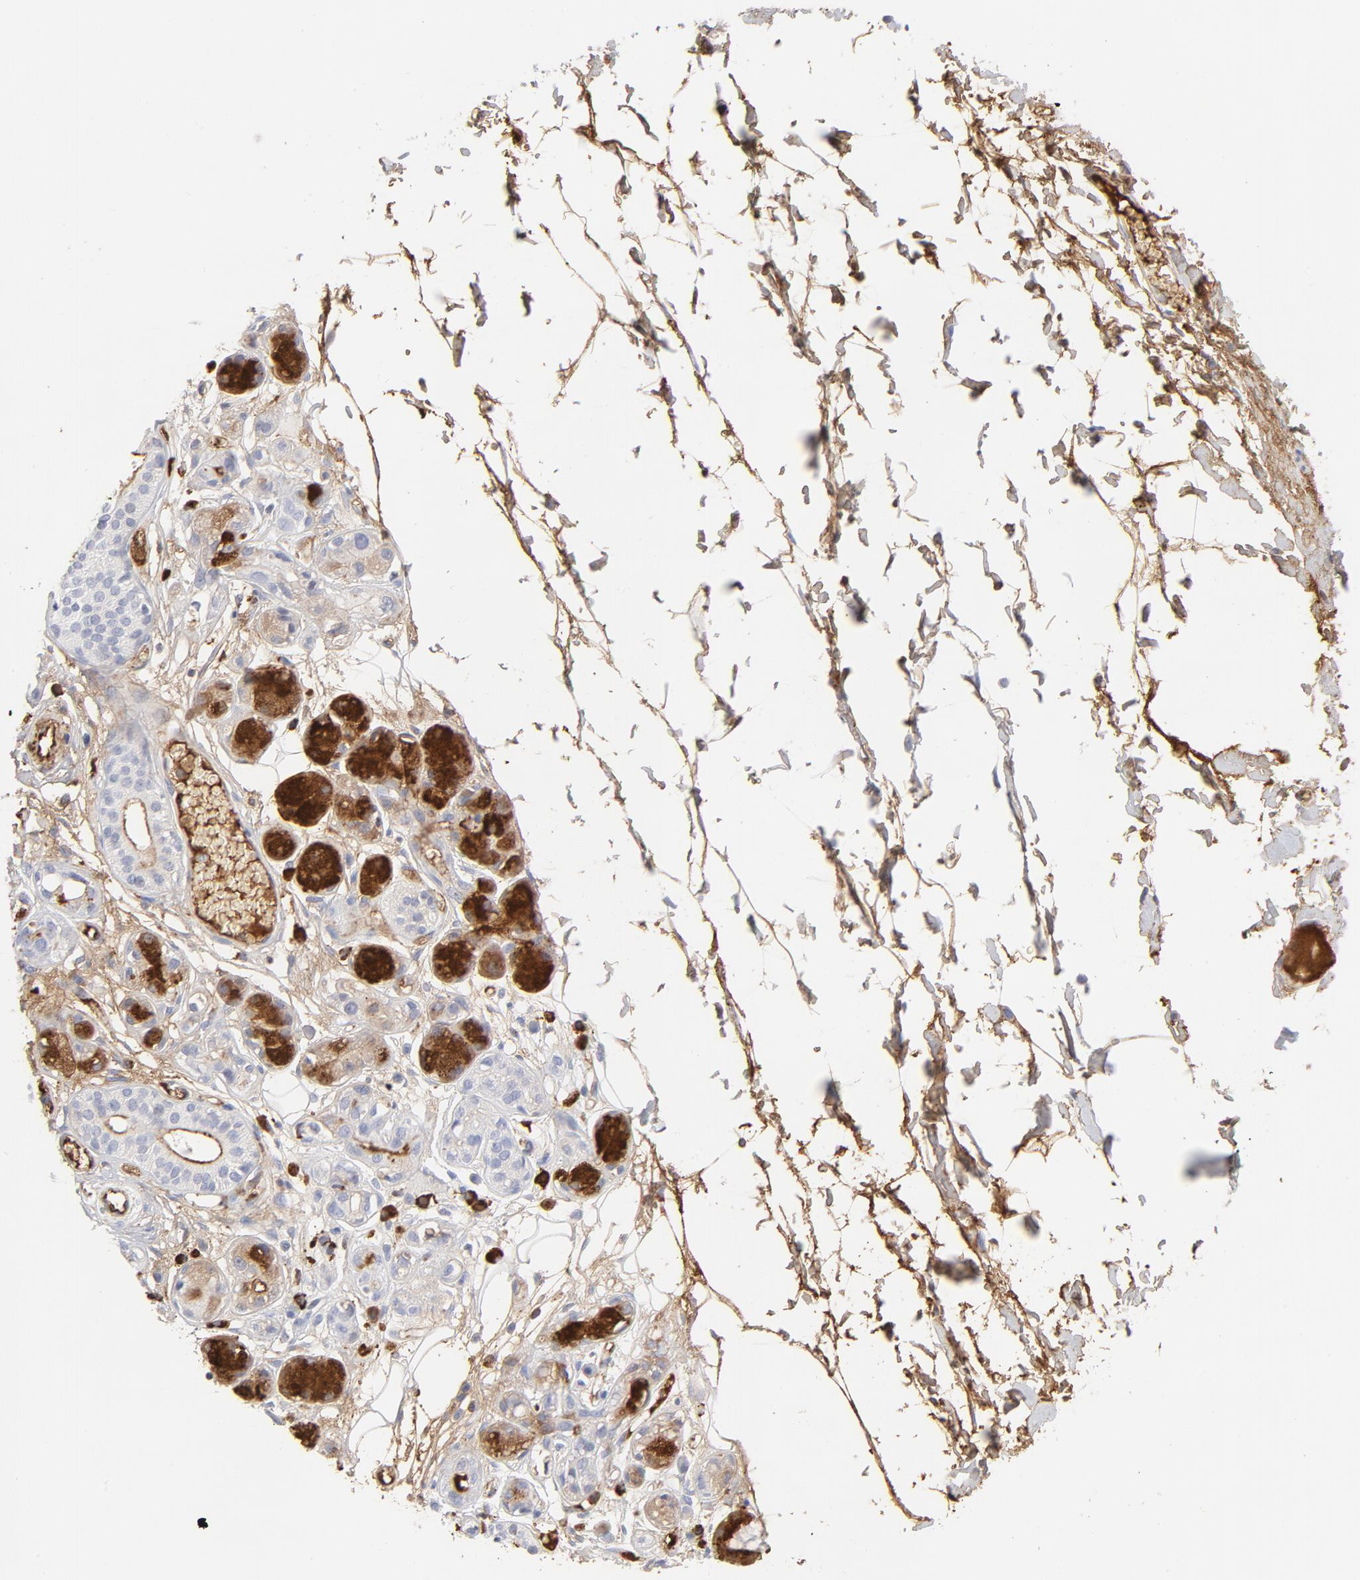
{"staining": {"intensity": "moderate", "quantity": ">75%", "location": "cytoplasmic/membranous"}, "tissue": "adipose tissue", "cell_type": "Adipocytes", "image_type": "normal", "snomed": [{"axis": "morphology", "description": "Normal tissue, NOS"}, {"axis": "morphology", "description": "Inflammation, NOS"}, {"axis": "topography", "description": "Vascular tissue"}, {"axis": "topography", "description": "Salivary gland"}], "caption": "This is an image of immunohistochemistry (IHC) staining of benign adipose tissue, which shows moderate staining in the cytoplasmic/membranous of adipocytes.", "gene": "PLAT", "patient": {"sex": "female", "age": 75}}